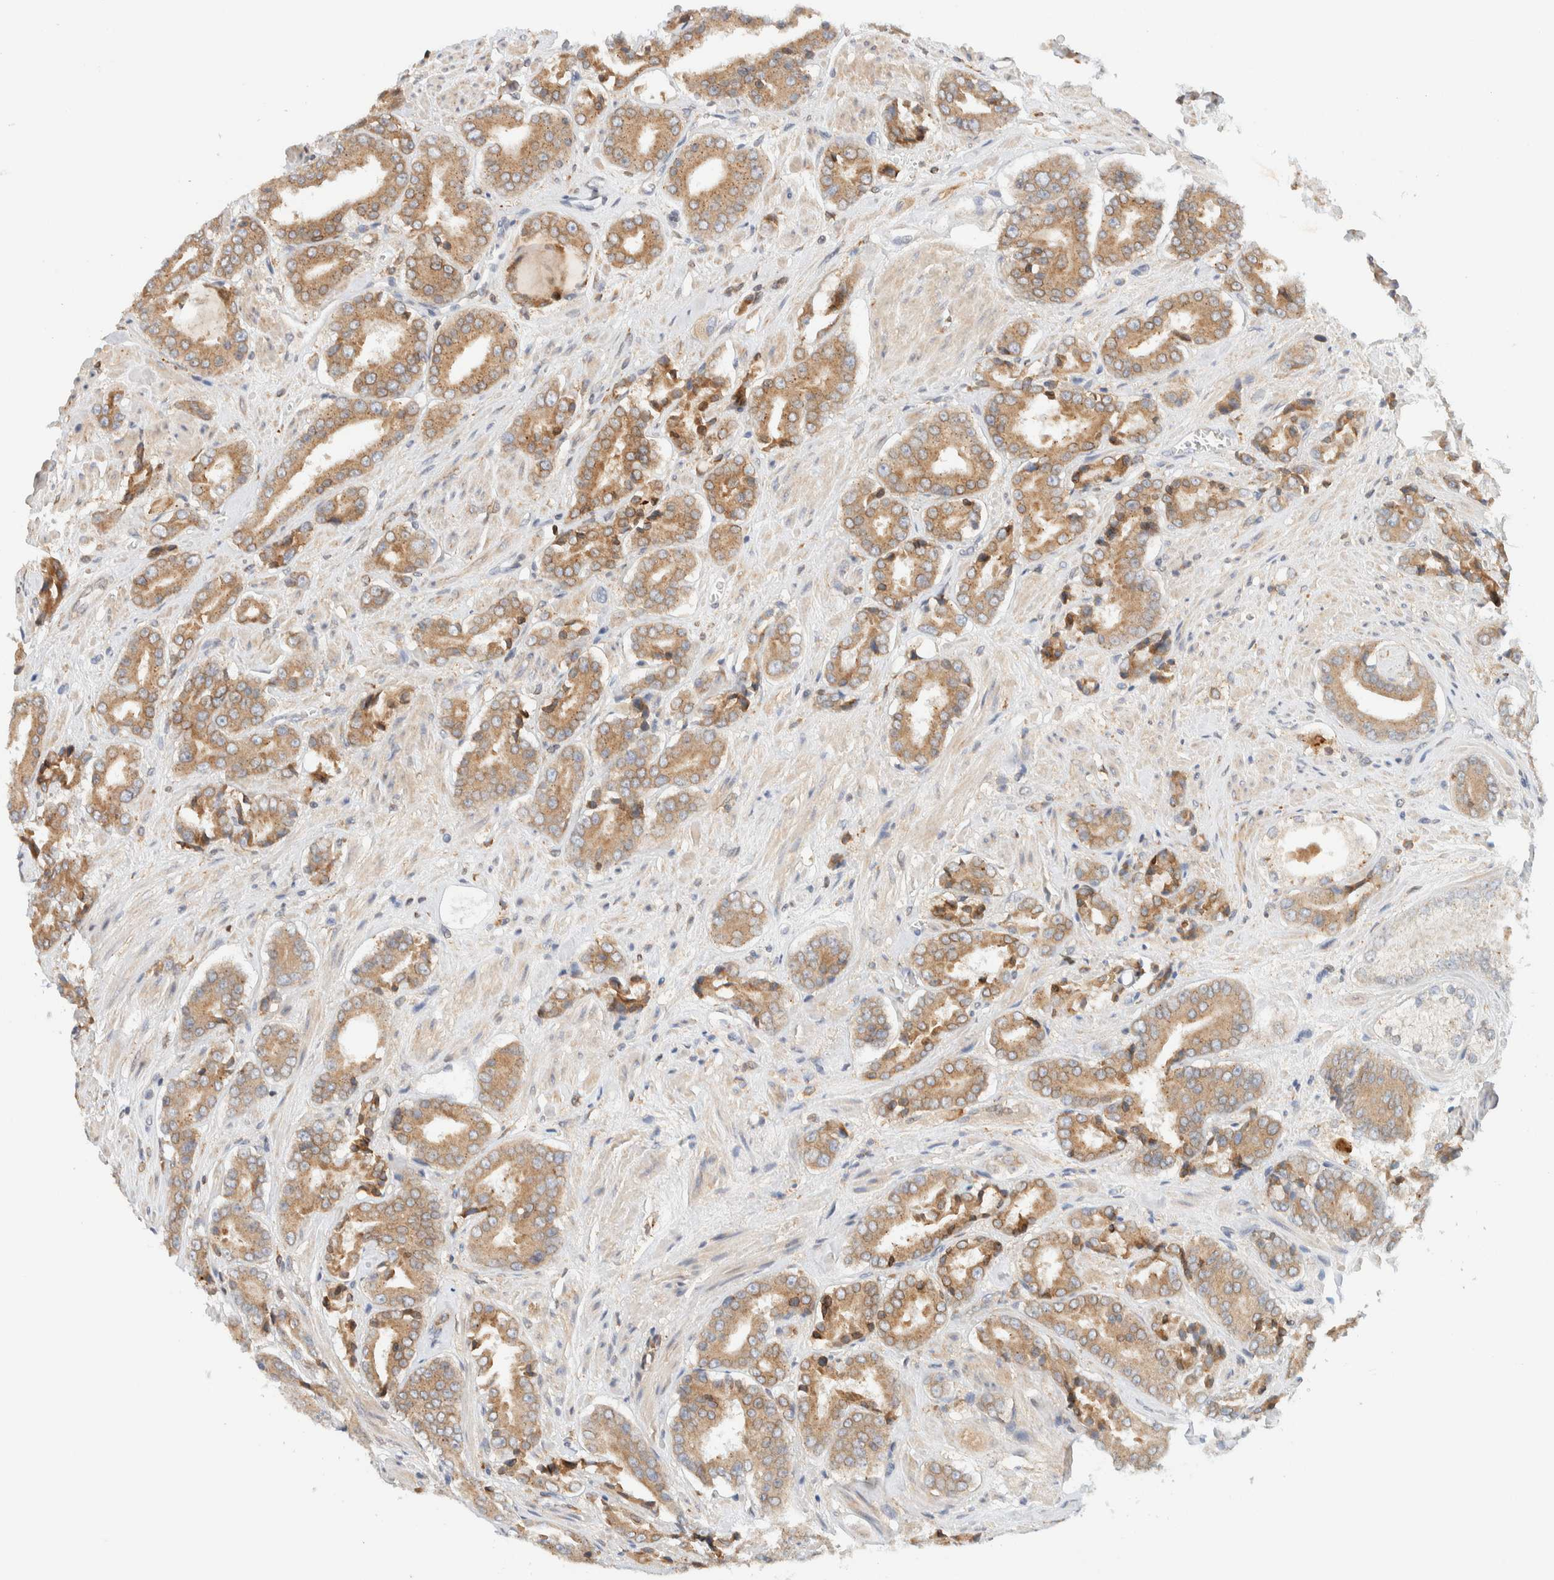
{"staining": {"intensity": "moderate", "quantity": ">75%", "location": "cytoplasmic/membranous"}, "tissue": "prostate cancer", "cell_type": "Tumor cells", "image_type": "cancer", "snomed": [{"axis": "morphology", "description": "Adenocarcinoma, High grade"}, {"axis": "topography", "description": "Prostate"}], "caption": "Immunohistochemical staining of prostate high-grade adenocarcinoma demonstrates moderate cytoplasmic/membranous protein staining in approximately >75% of tumor cells.", "gene": "NT5C", "patient": {"sex": "male", "age": 71}}